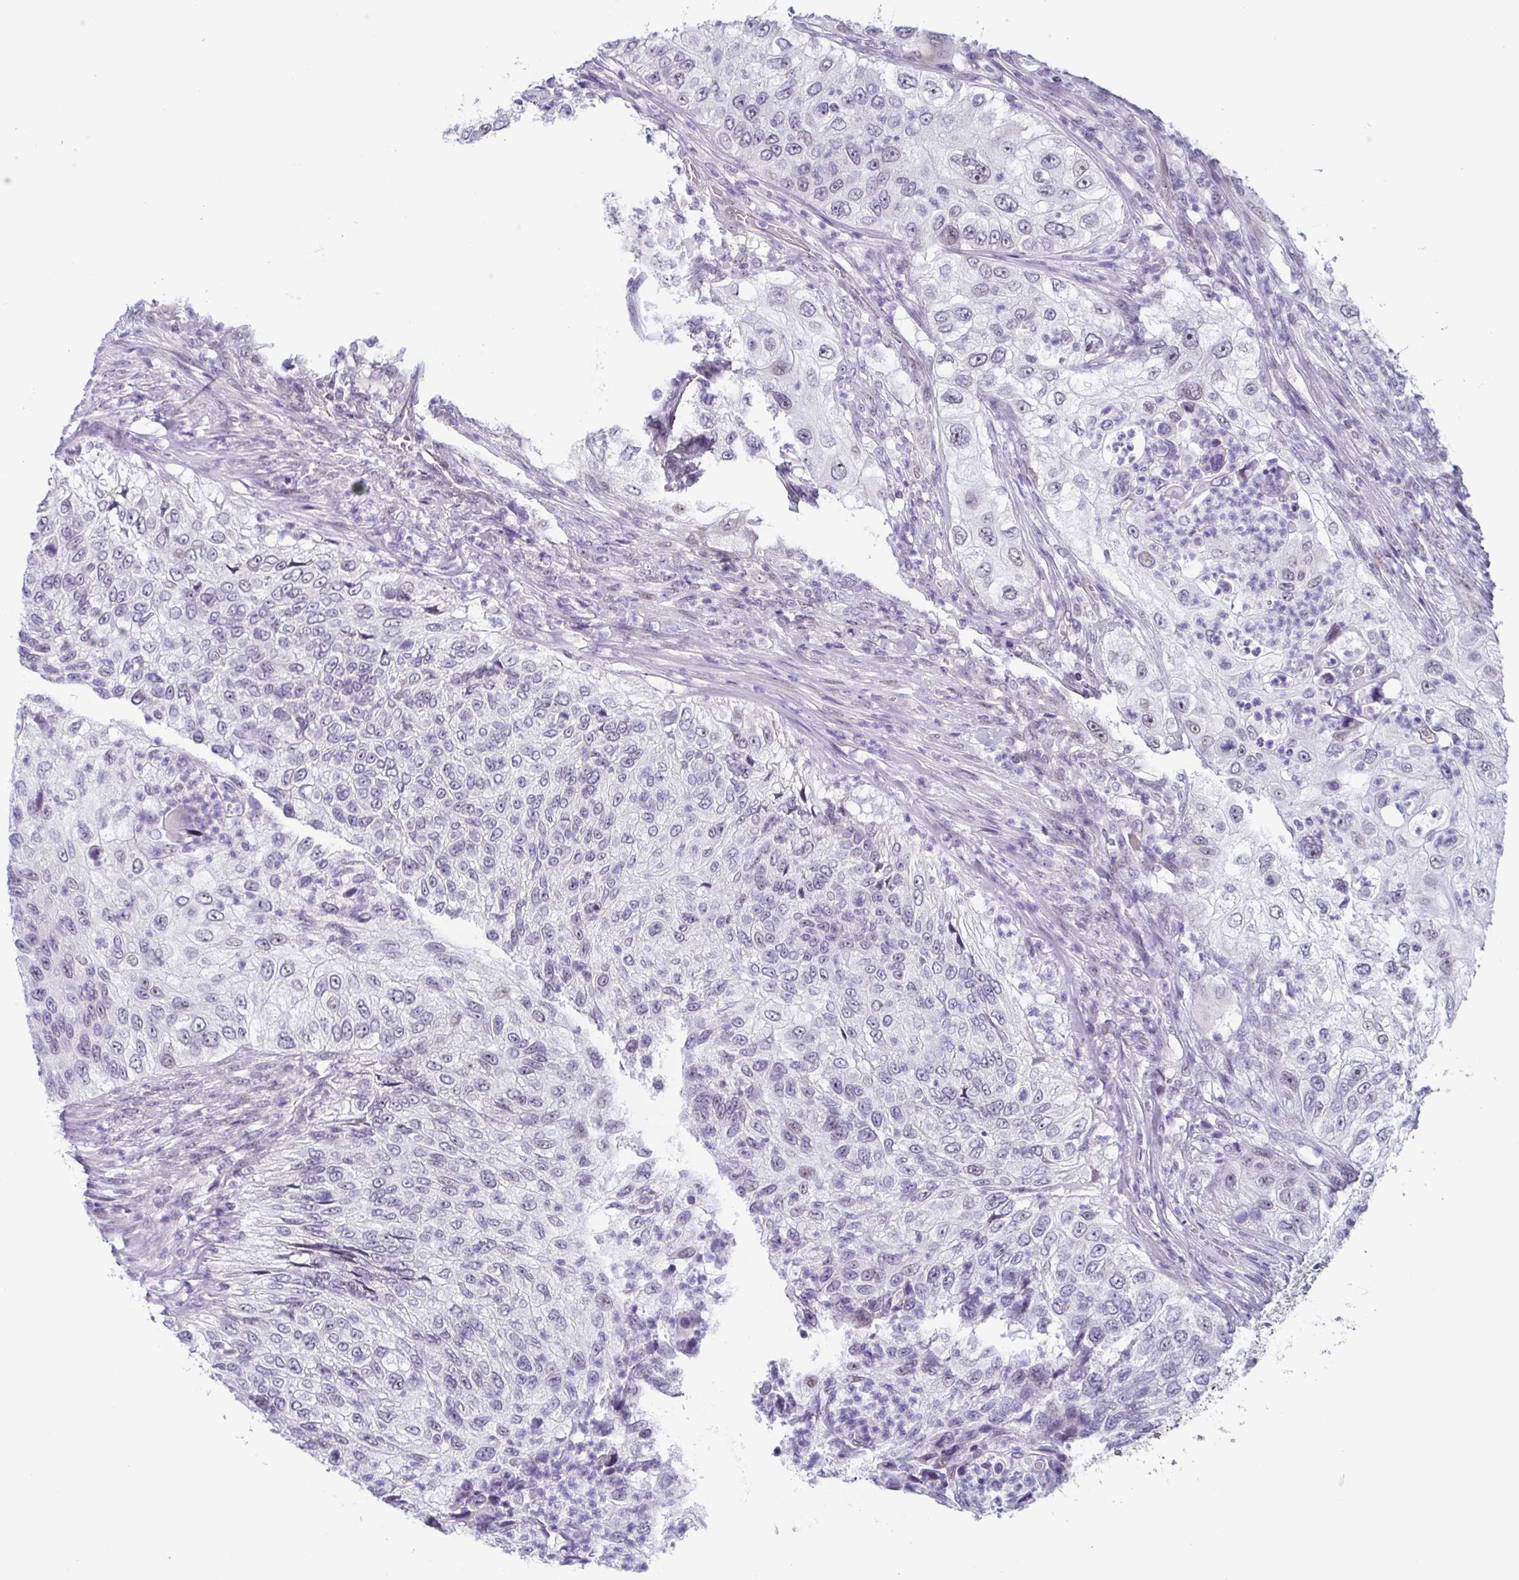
{"staining": {"intensity": "negative", "quantity": "none", "location": "none"}, "tissue": "urothelial cancer", "cell_type": "Tumor cells", "image_type": "cancer", "snomed": [{"axis": "morphology", "description": "Urothelial carcinoma, High grade"}, {"axis": "topography", "description": "Urinary bladder"}], "caption": "A photomicrograph of urothelial carcinoma (high-grade) stained for a protein displays no brown staining in tumor cells.", "gene": "EXOSC7", "patient": {"sex": "female", "age": 60}}